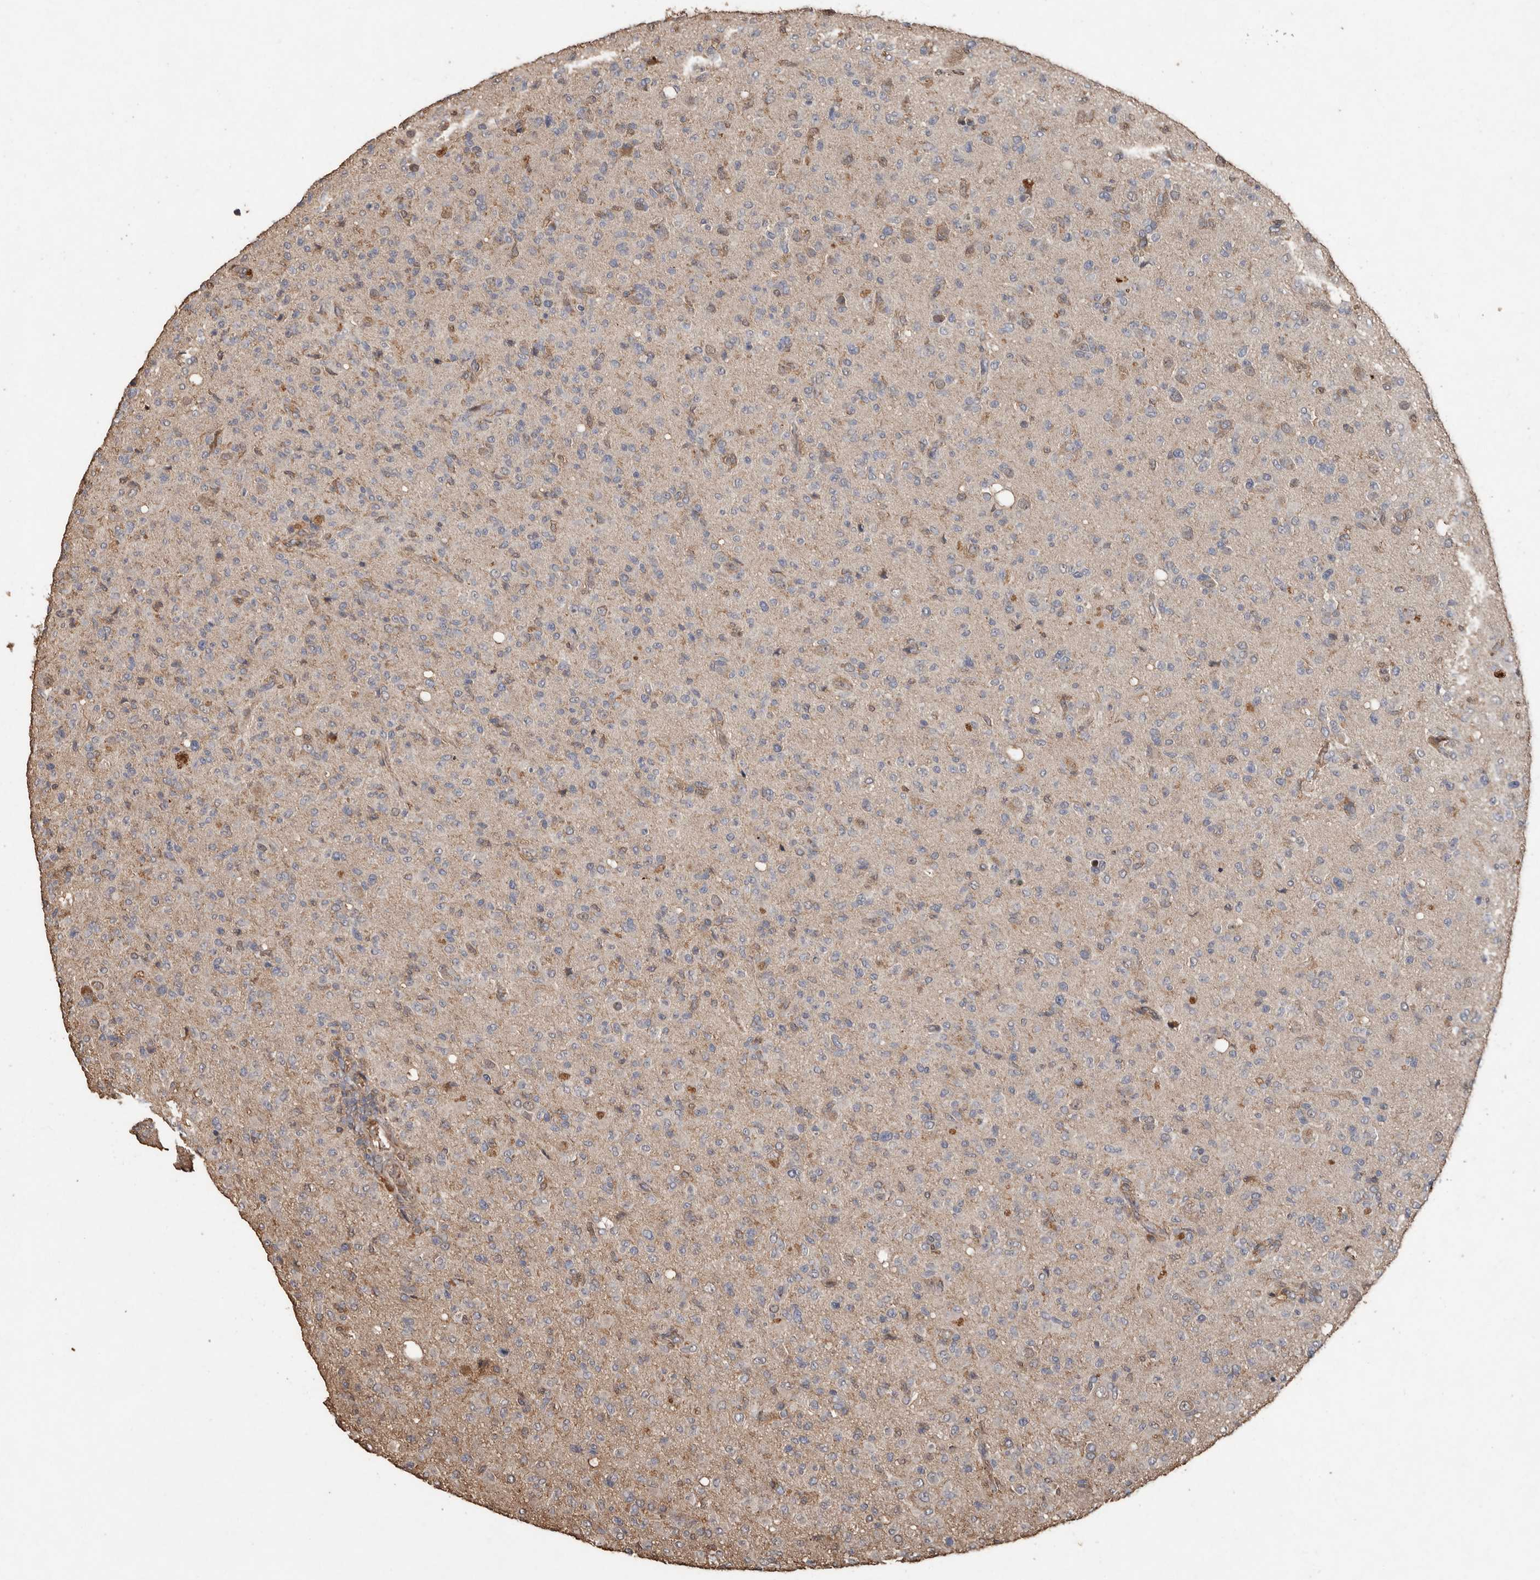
{"staining": {"intensity": "negative", "quantity": "none", "location": "none"}, "tissue": "glioma", "cell_type": "Tumor cells", "image_type": "cancer", "snomed": [{"axis": "morphology", "description": "Glioma, malignant, High grade"}, {"axis": "topography", "description": "Brain"}], "caption": "Image shows no protein positivity in tumor cells of glioma tissue.", "gene": "RANBP17", "patient": {"sex": "female", "age": 57}}